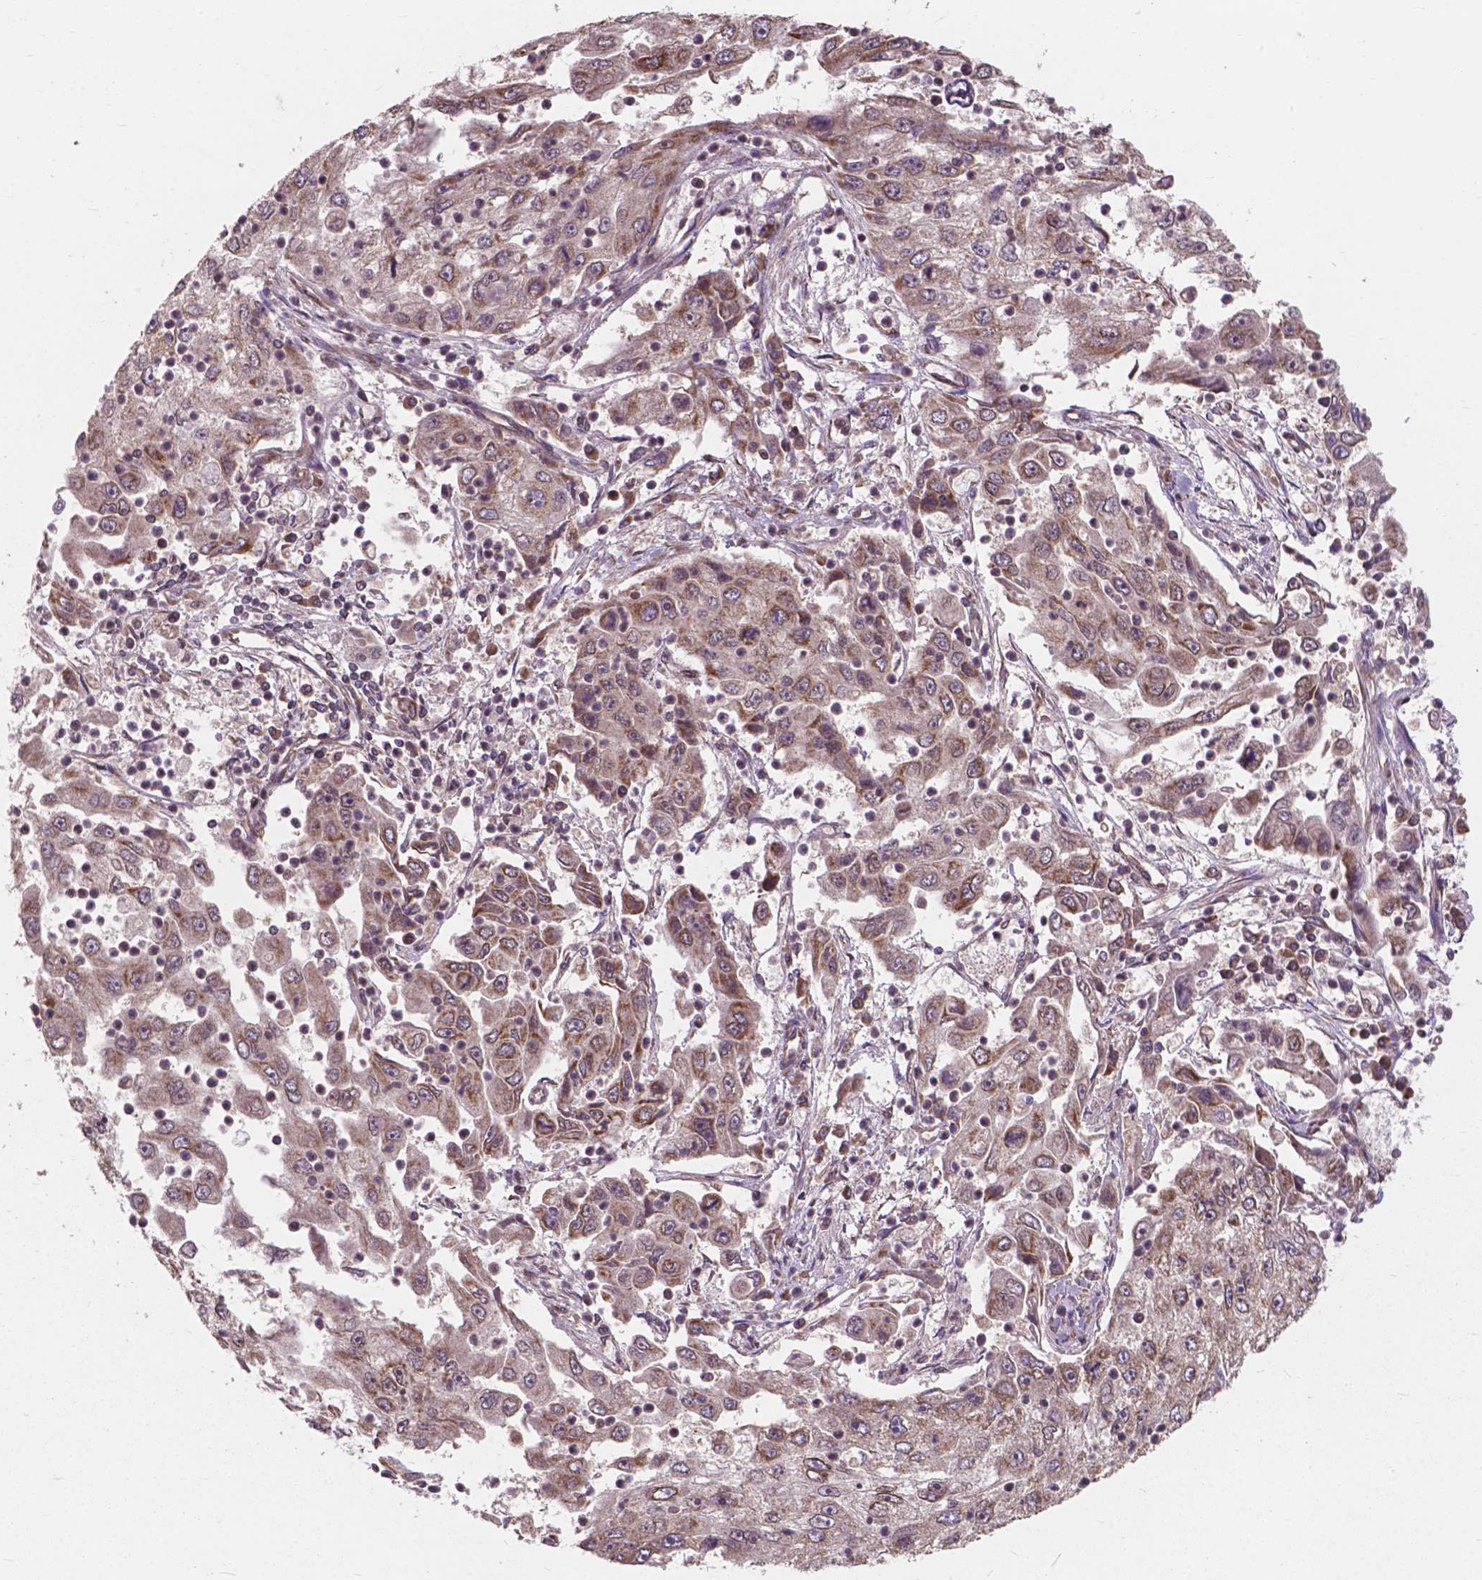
{"staining": {"intensity": "weak", "quantity": "<25%", "location": "nuclear"}, "tissue": "cervical cancer", "cell_type": "Tumor cells", "image_type": "cancer", "snomed": [{"axis": "morphology", "description": "Squamous cell carcinoma, NOS"}, {"axis": "topography", "description": "Cervix"}], "caption": "Human squamous cell carcinoma (cervical) stained for a protein using IHC shows no staining in tumor cells.", "gene": "MRPL33", "patient": {"sex": "female", "age": 36}}